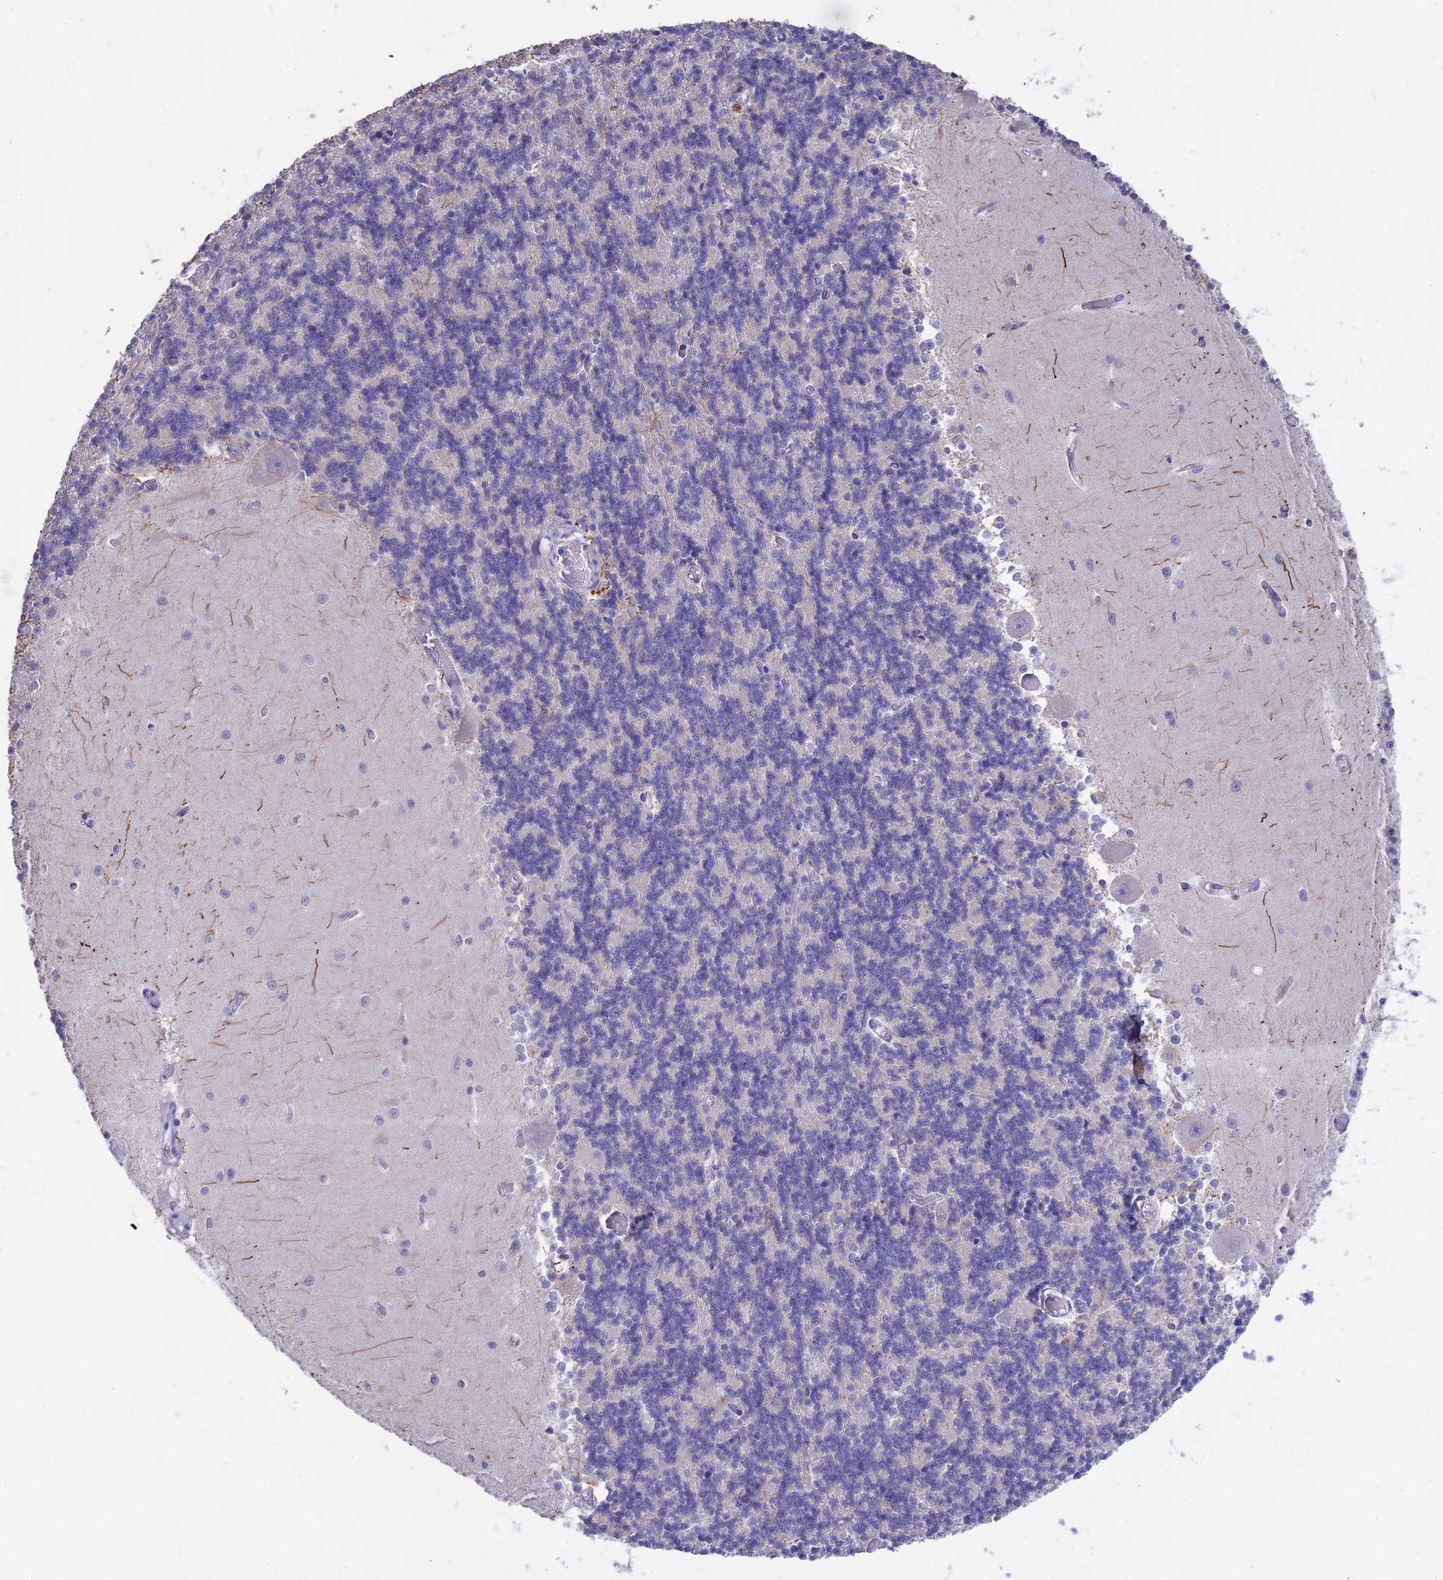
{"staining": {"intensity": "negative", "quantity": "none", "location": "none"}, "tissue": "cerebellum", "cell_type": "Cells in granular layer", "image_type": "normal", "snomed": [{"axis": "morphology", "description": "Normal tissue, NOS"}, {"axis": "topography", "description": "Cerebellum"}], "caption": "This is an IHC histopathology image of benign human cerebellum. There is no positivity in cells in granular layer.", "gene": "MYO5B", "patient": {"sex": "male", "age": 37}}